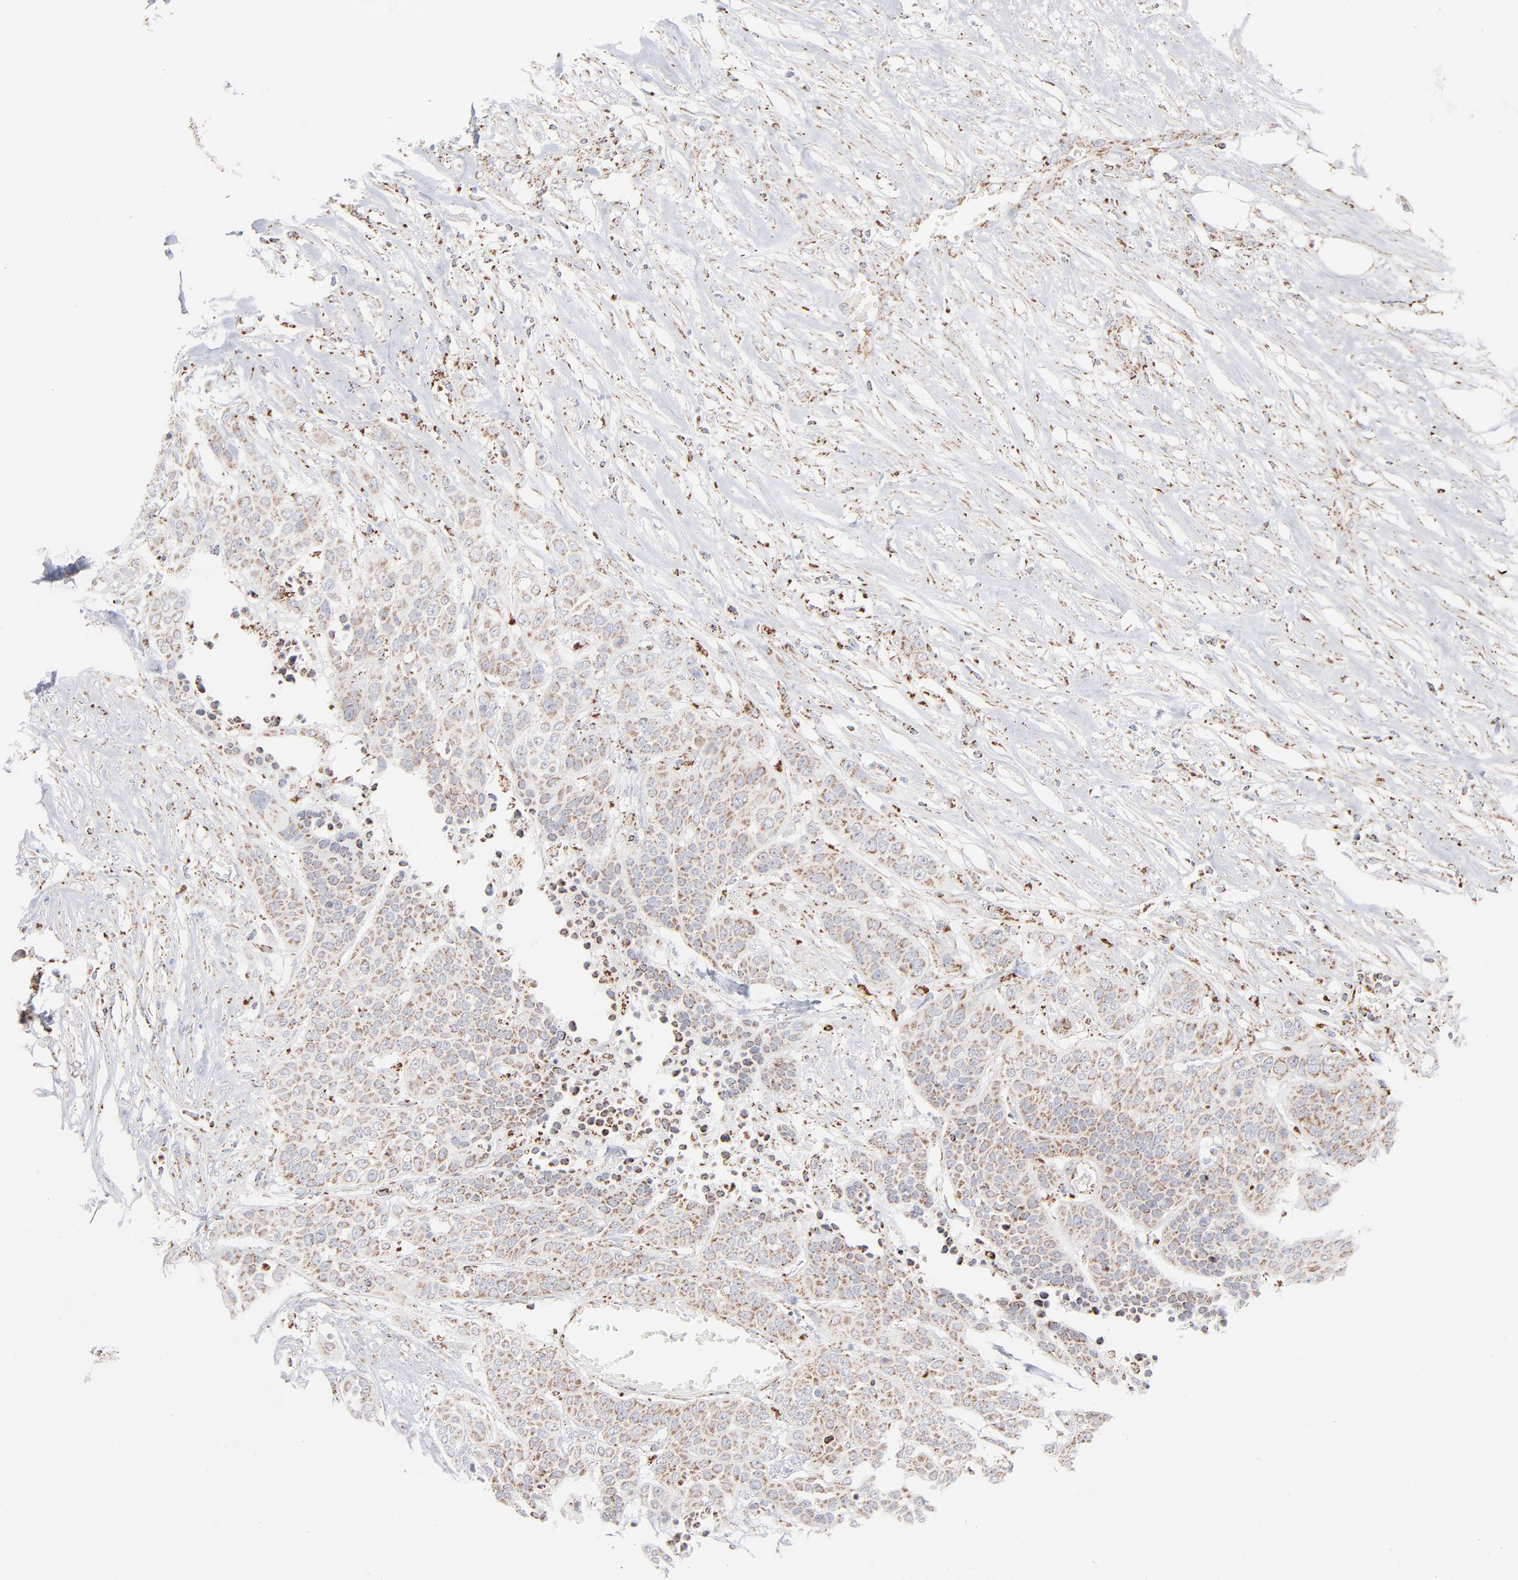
{"staining": {"intensity": "moderate", "quantity": ">75%", "location": "cytoplasmic/membranous"}, "tissue": "urothelial cancer", "cell_type": "Tumor cells", "image_type": "cancer", "snomed": [{"axis": "morphology", "description": "Urothelial carcinoma, High grade"}, {"axis": "topography", "description": "Urinary bladder"}], "caption": "Immunohistochemical staining of urothelial cancer exhibits medium levels of moderate cytoplasmic/membranous protein expression in about >75% of tumor cells.", "gene": "ASB3", "patient": {"sex": "male", "age": 74}}